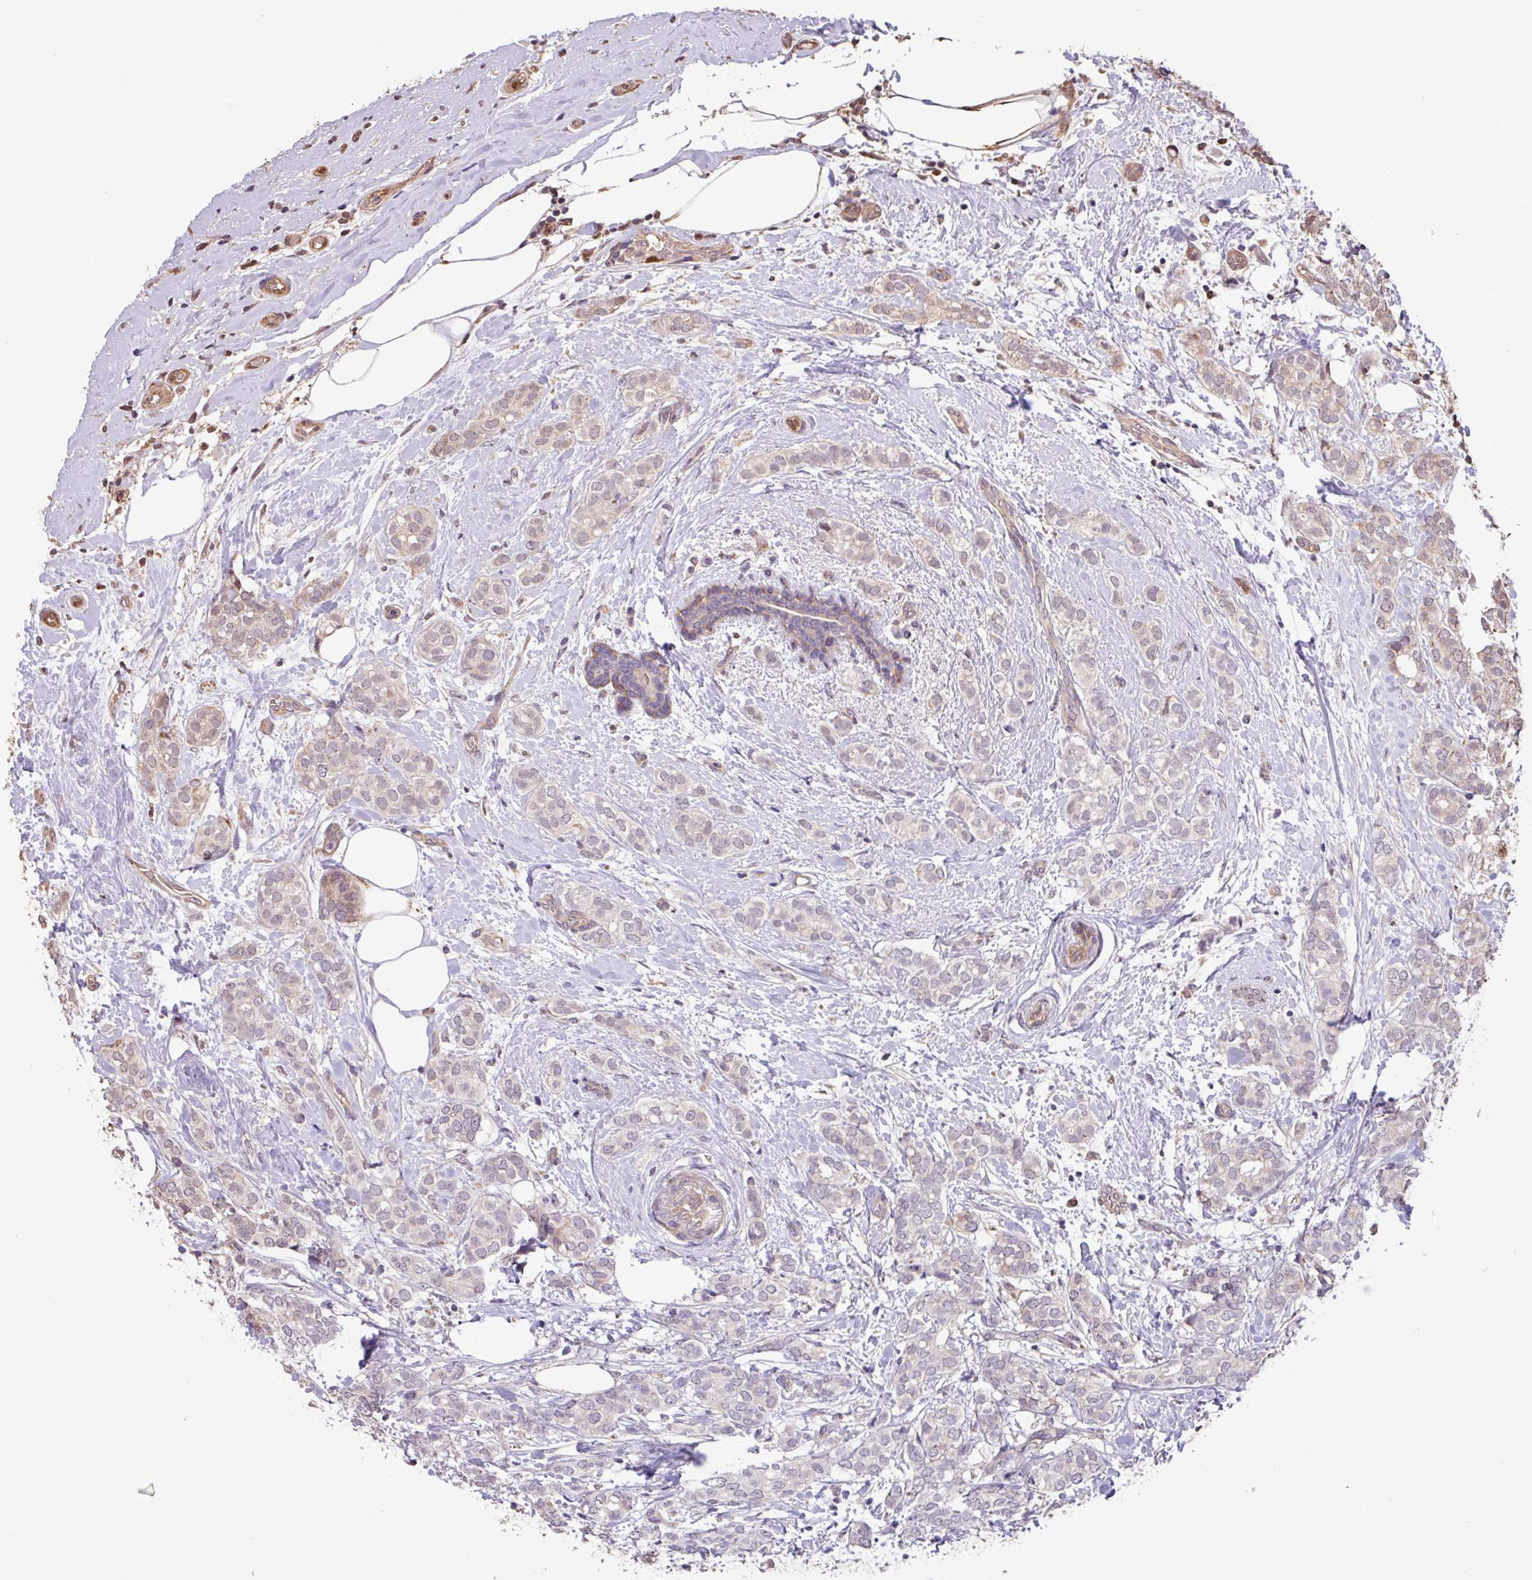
{"staining": {"intensity": "weak", "quantity": "<25%", "location": "cytoplasmic/membranous"}, "tissue": "breast cancer", "cell_type": "Tumor cells", "image_type": "cancer", "snomed": [{"axis": "morphology", "description": "Duct carcinoma"}, {"axis": "topography", "description": "Breast"}], "caption": "Human breast infiltrating ductal carcinoma stained for a protein using immunohistochemistry (IHC) shows no expression in tumor cells.", "gene": "CHST11", "patient": {"sex": "female", "age": 73}}